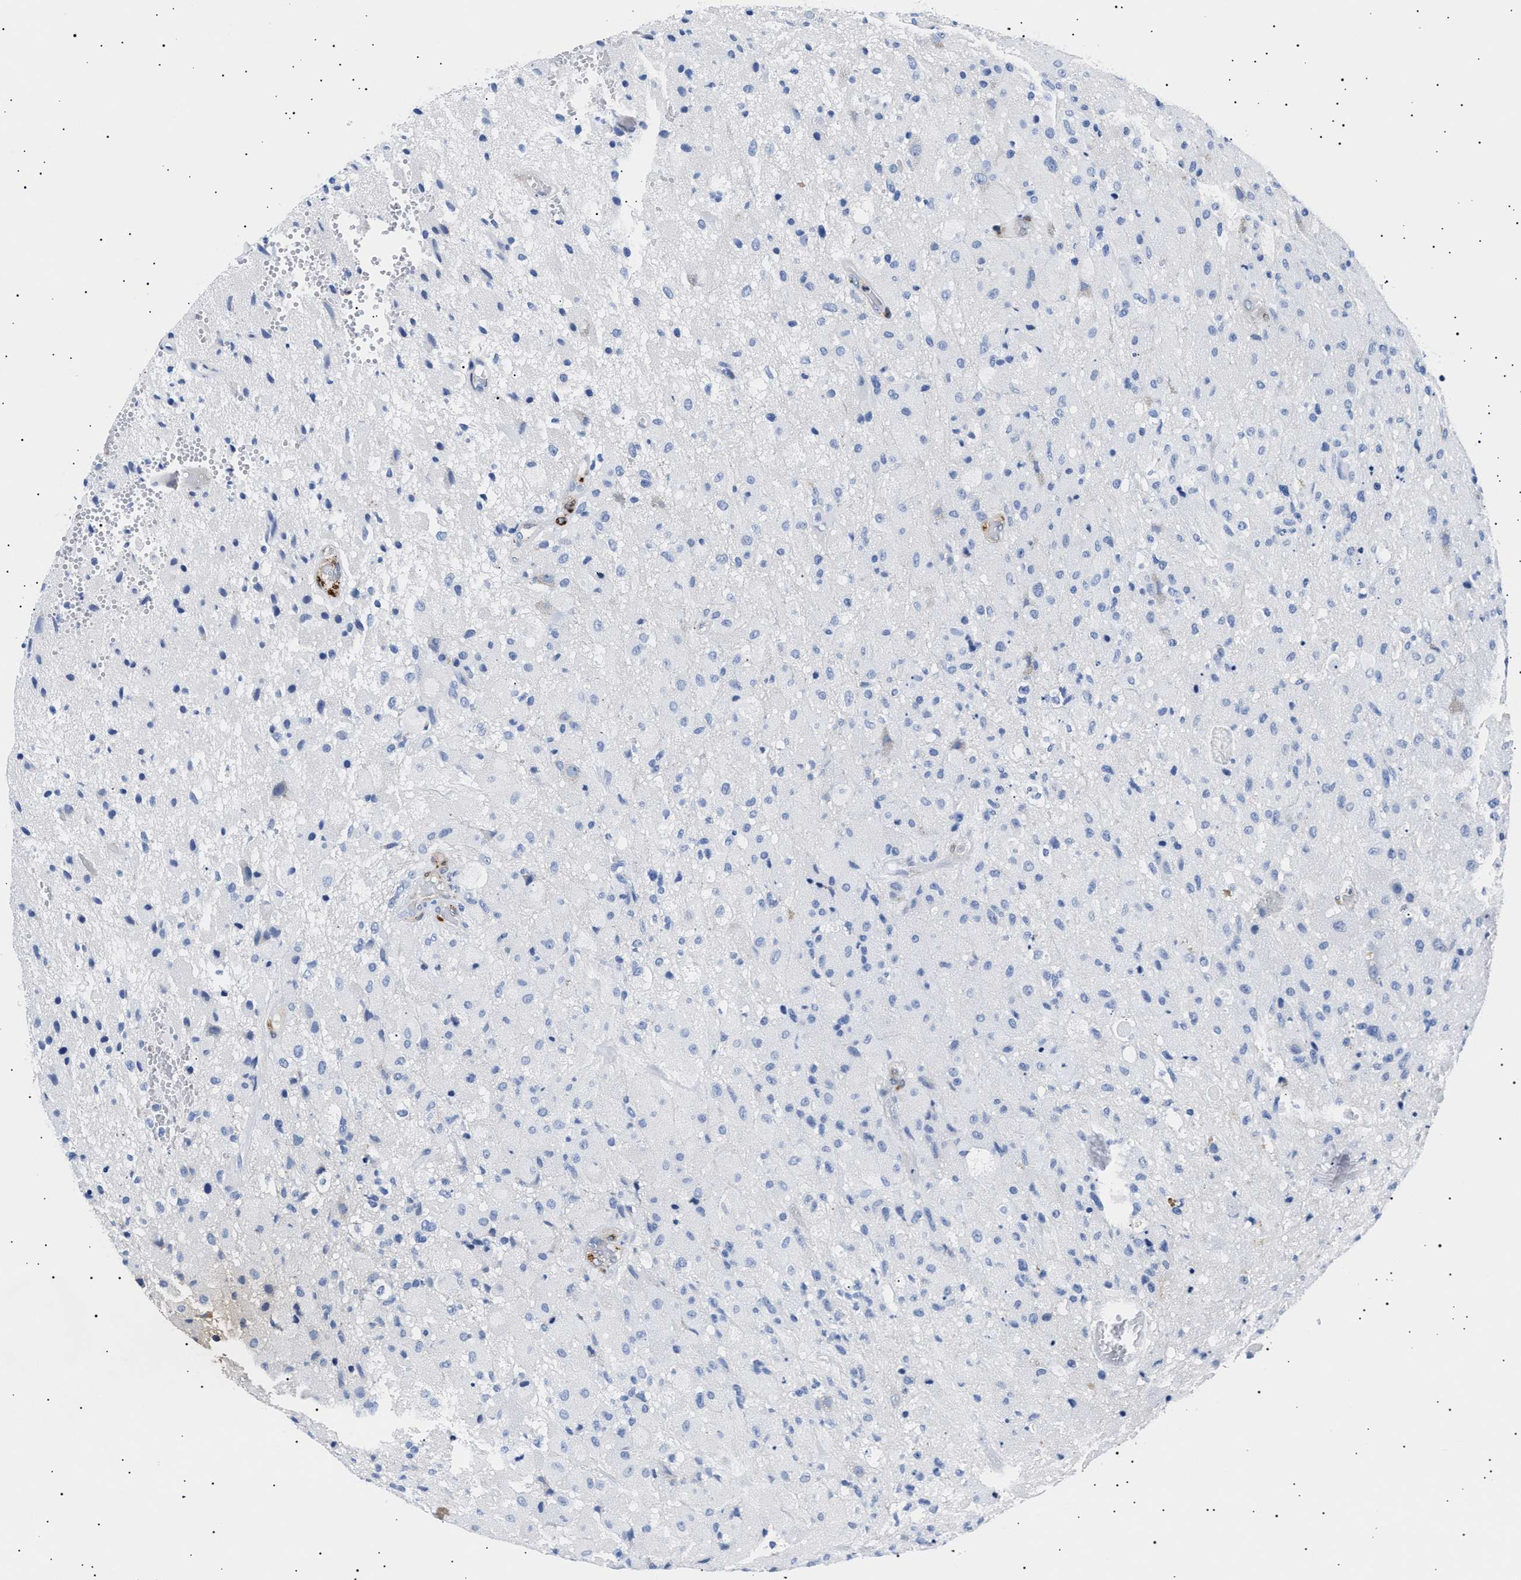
{"staining": {"intensity": "negative", "quantity": "none", "location": "none"}, "tissue": "glioma", "cell_type": "Tumor cells", "image_type": "cancer", "snomed": [{"axis": "morphology", "description": "Normal tissue, NOS"}, {"axis": "morphology", "description": "Glioma, malignant, High grade"}, {"axis": "topography", "description": "Cerebral cortex"}], "caption": "There is no significant positivity in tumor cells of malignant glioma (high-grade).", "gene": "HEMGN", "patient": {"sex": "male", "age": 77}}